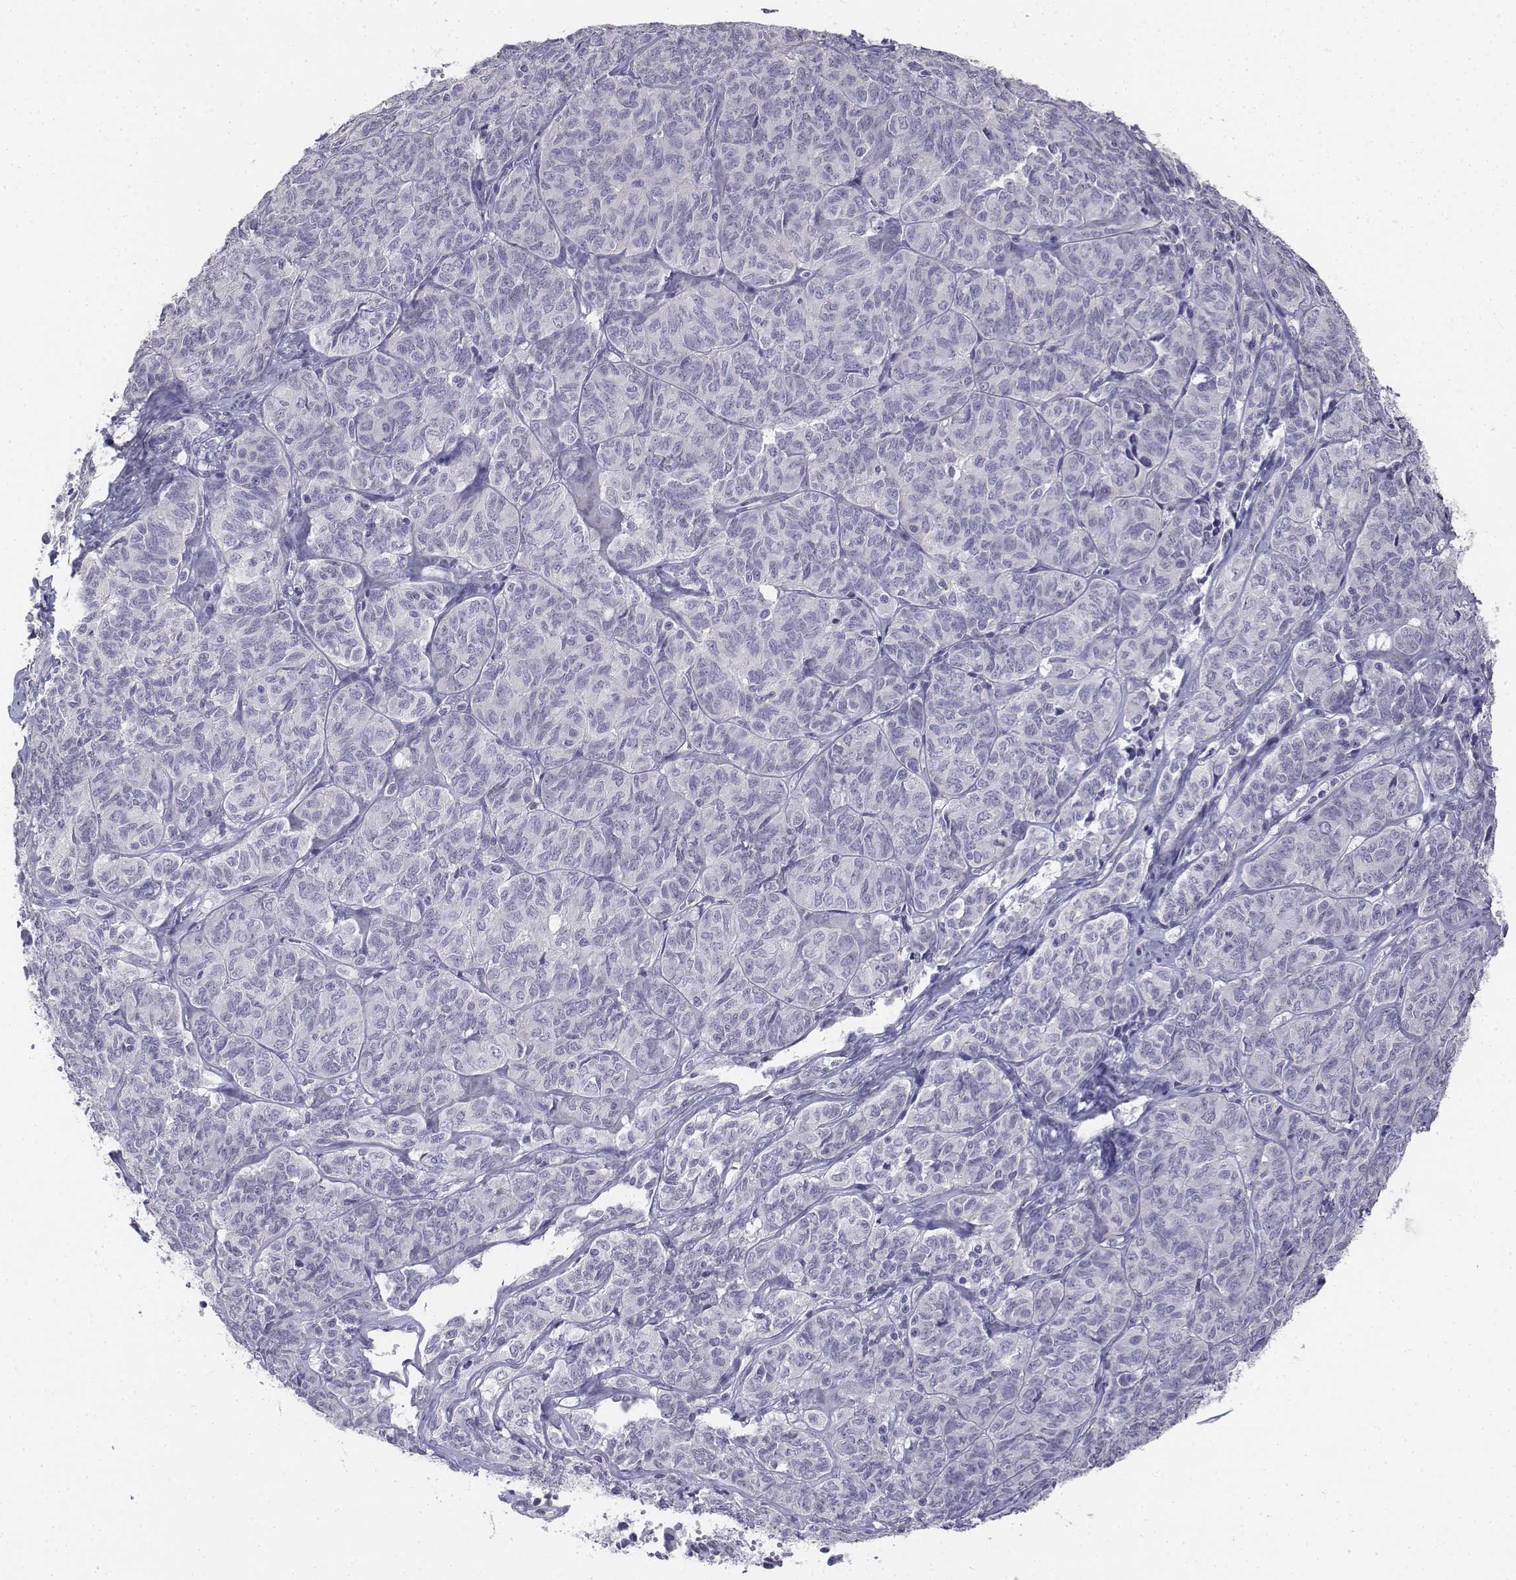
{"staining": {"intensity": "negative", "quantity": "none", "location": "none"}, "tissue": "ovarian cancer", "cell_type": "Tumor cells", "image_type": "cancer", "snomed": [{"axis": "morphology", "description": "Carcinoma, endometroid"}, {"axis": "topography", "description": "Ovary"}], "caption": "Immunohistochemistry (IHC) of ovarian endometroid carcinoma reveals no positivity in tumor cells. (IHC, brightfield microscopy, high magnification).", "gene": "LGSN", "patient": {"sex": "female", "age": 80}}